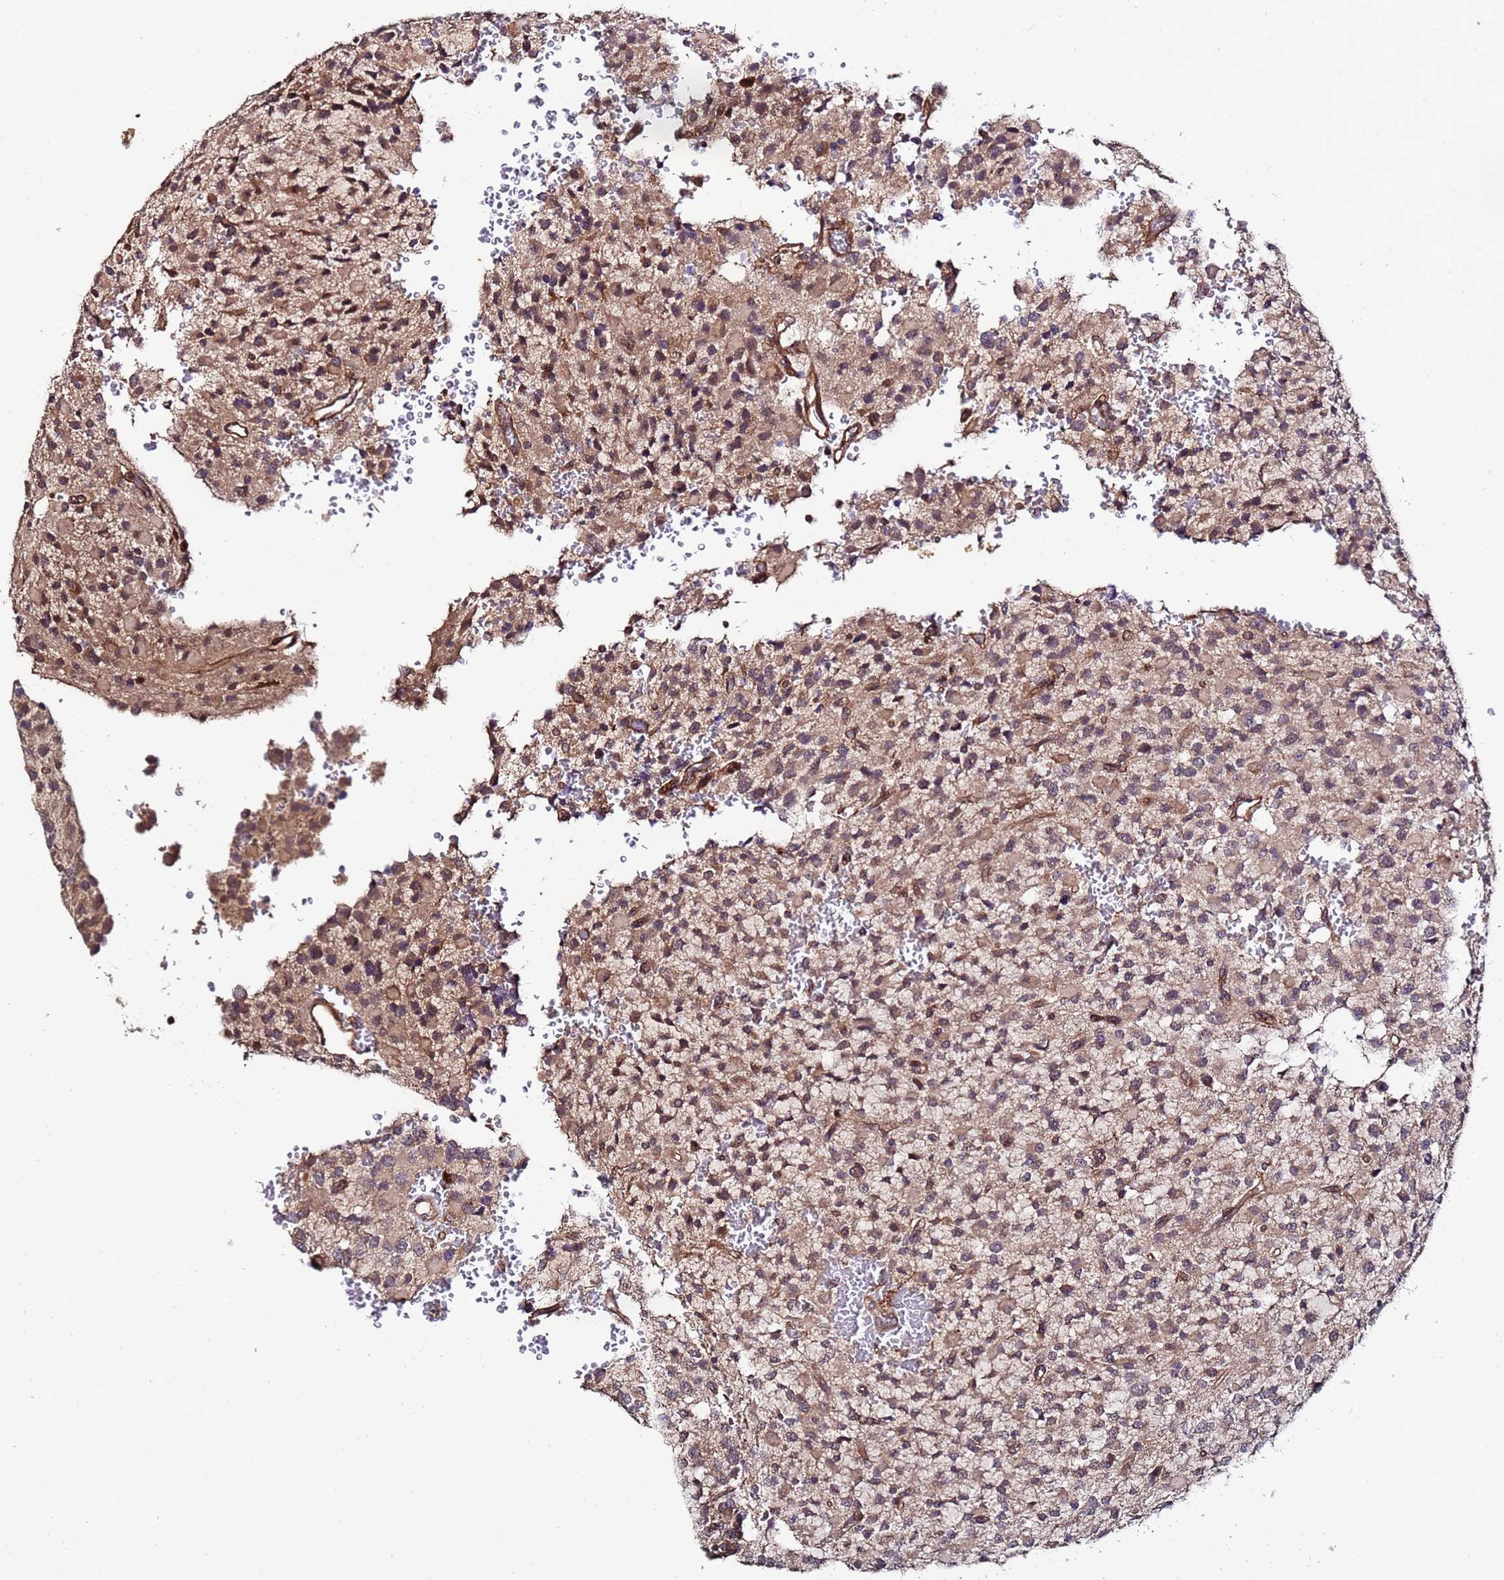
{"staining": {"intensity": "moderate", "quantity": ">75%", "location": "cytoplasmic/membranous,nuclear"}, "tissue": "glioma", "cell_type": "Tumor cells", "image_type": "cancer", "snomed": [{"axis": "morphology", "description": "Glioma, malignant, High grade"}, {"axis": "topography", "description": "Brain"}], "caption": "Approximately >75% of tumor cells in glioma demonstrate moderate cytoplasmic/membranous and nuclear protein positivity as visualized by brown immunohistochemical staining.", "gene": "PRODH", "patient": {"sex": "male", "age": 34}}